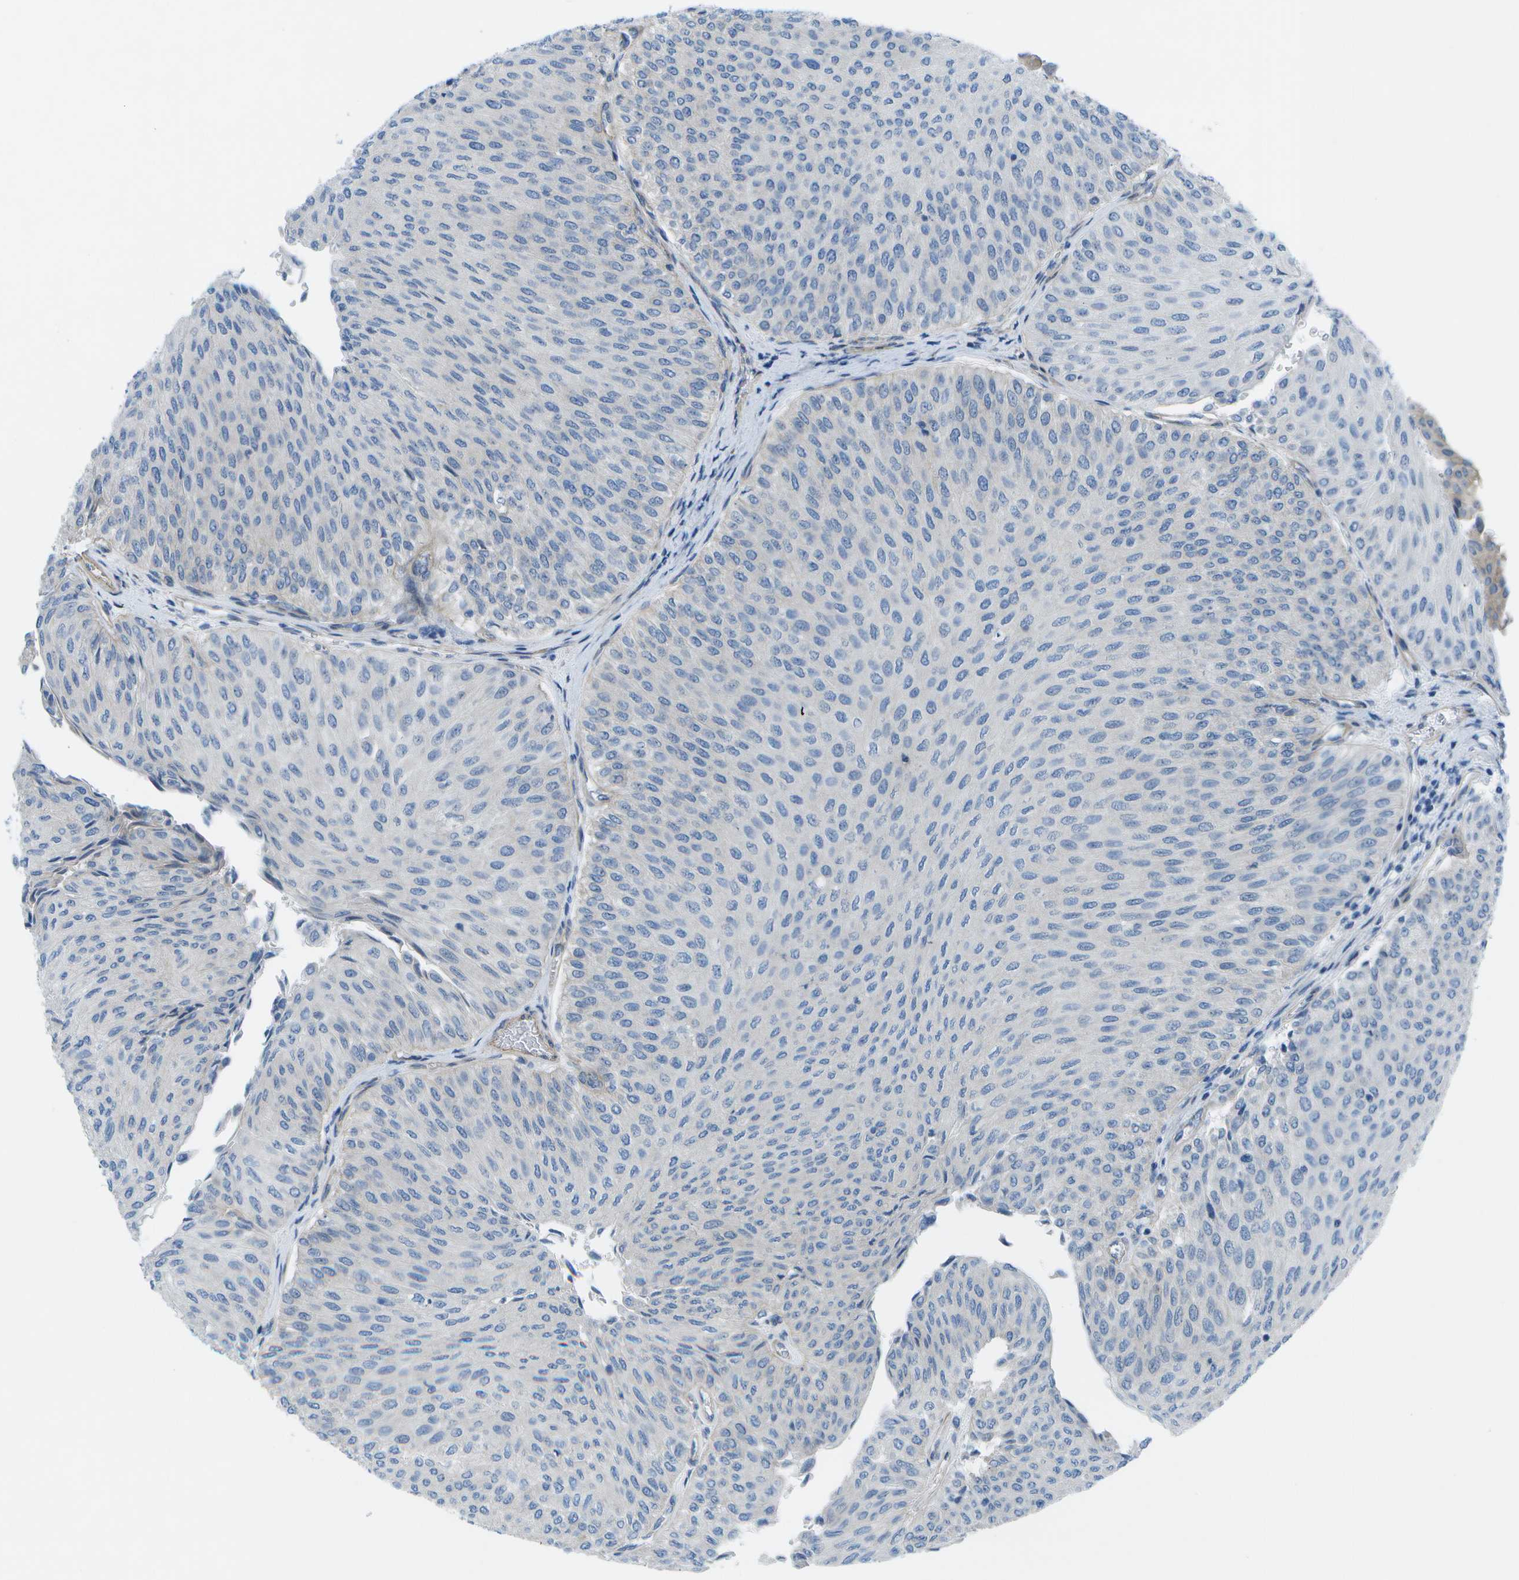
{"staining": {"intensity": "negative", "quantity": "none", "location": "none"}, "tissue": "urothelial cancer", "cell_type": "Tumor cells", "image_type": "cancer", "snomed": [{"axis": "morphology", "description": "Urothelial carcinoma, Low grade"}, {"axis": "topography", "description": "Urinary bladder"}], "caption": "The immunohistochemistry photomicrograph has no significant positivity in tumor cells of urothelial carcinoma (low-grade) tissue. The staining is performed using DAB brown chromogen with nuclei counter-stained in using hematoxylin.", "gene": "SORBS3", "patient": {"sex": "male", "age": 78}}